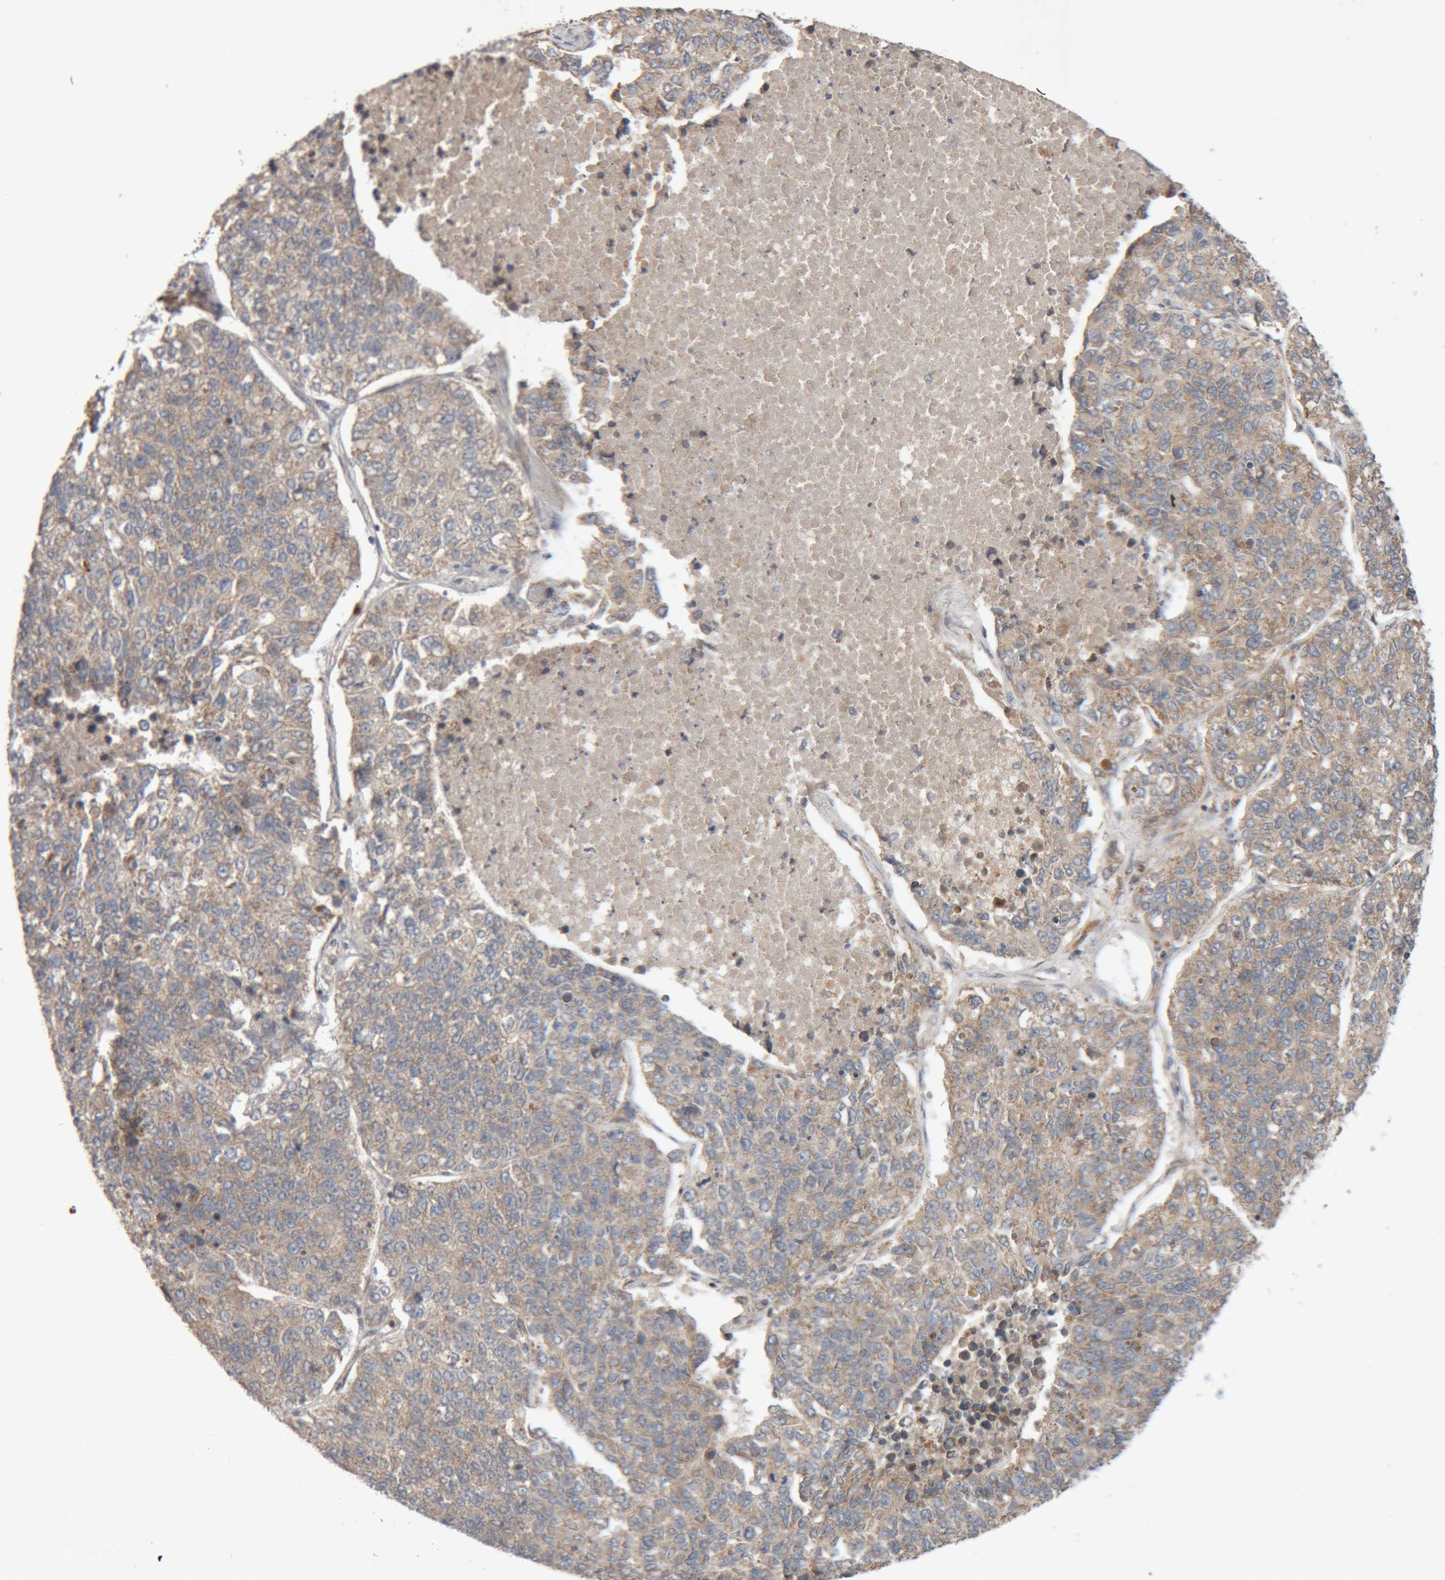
{"staining": {"intensity": "weak", "quantity": ">75%", "location": "cytoplasmic/membranous"}, "tissue": "lung cancer", "cell_type": "Tumor cells", "image_type": "cancer", "snomed": [{"axis": "morphology", "description": "Adenocarcinoma, NOS"}, {"axis": "topography", "description": "Lung"}], "caption": "Lung adenocarcinoma stained with DAB immunohistochemistry shows low levels of weak cytoplasmic/membranous staining in about >75% of tumor cells.", "gene": "KIF21B", "patient": {"sex": "male", "age": 49}}